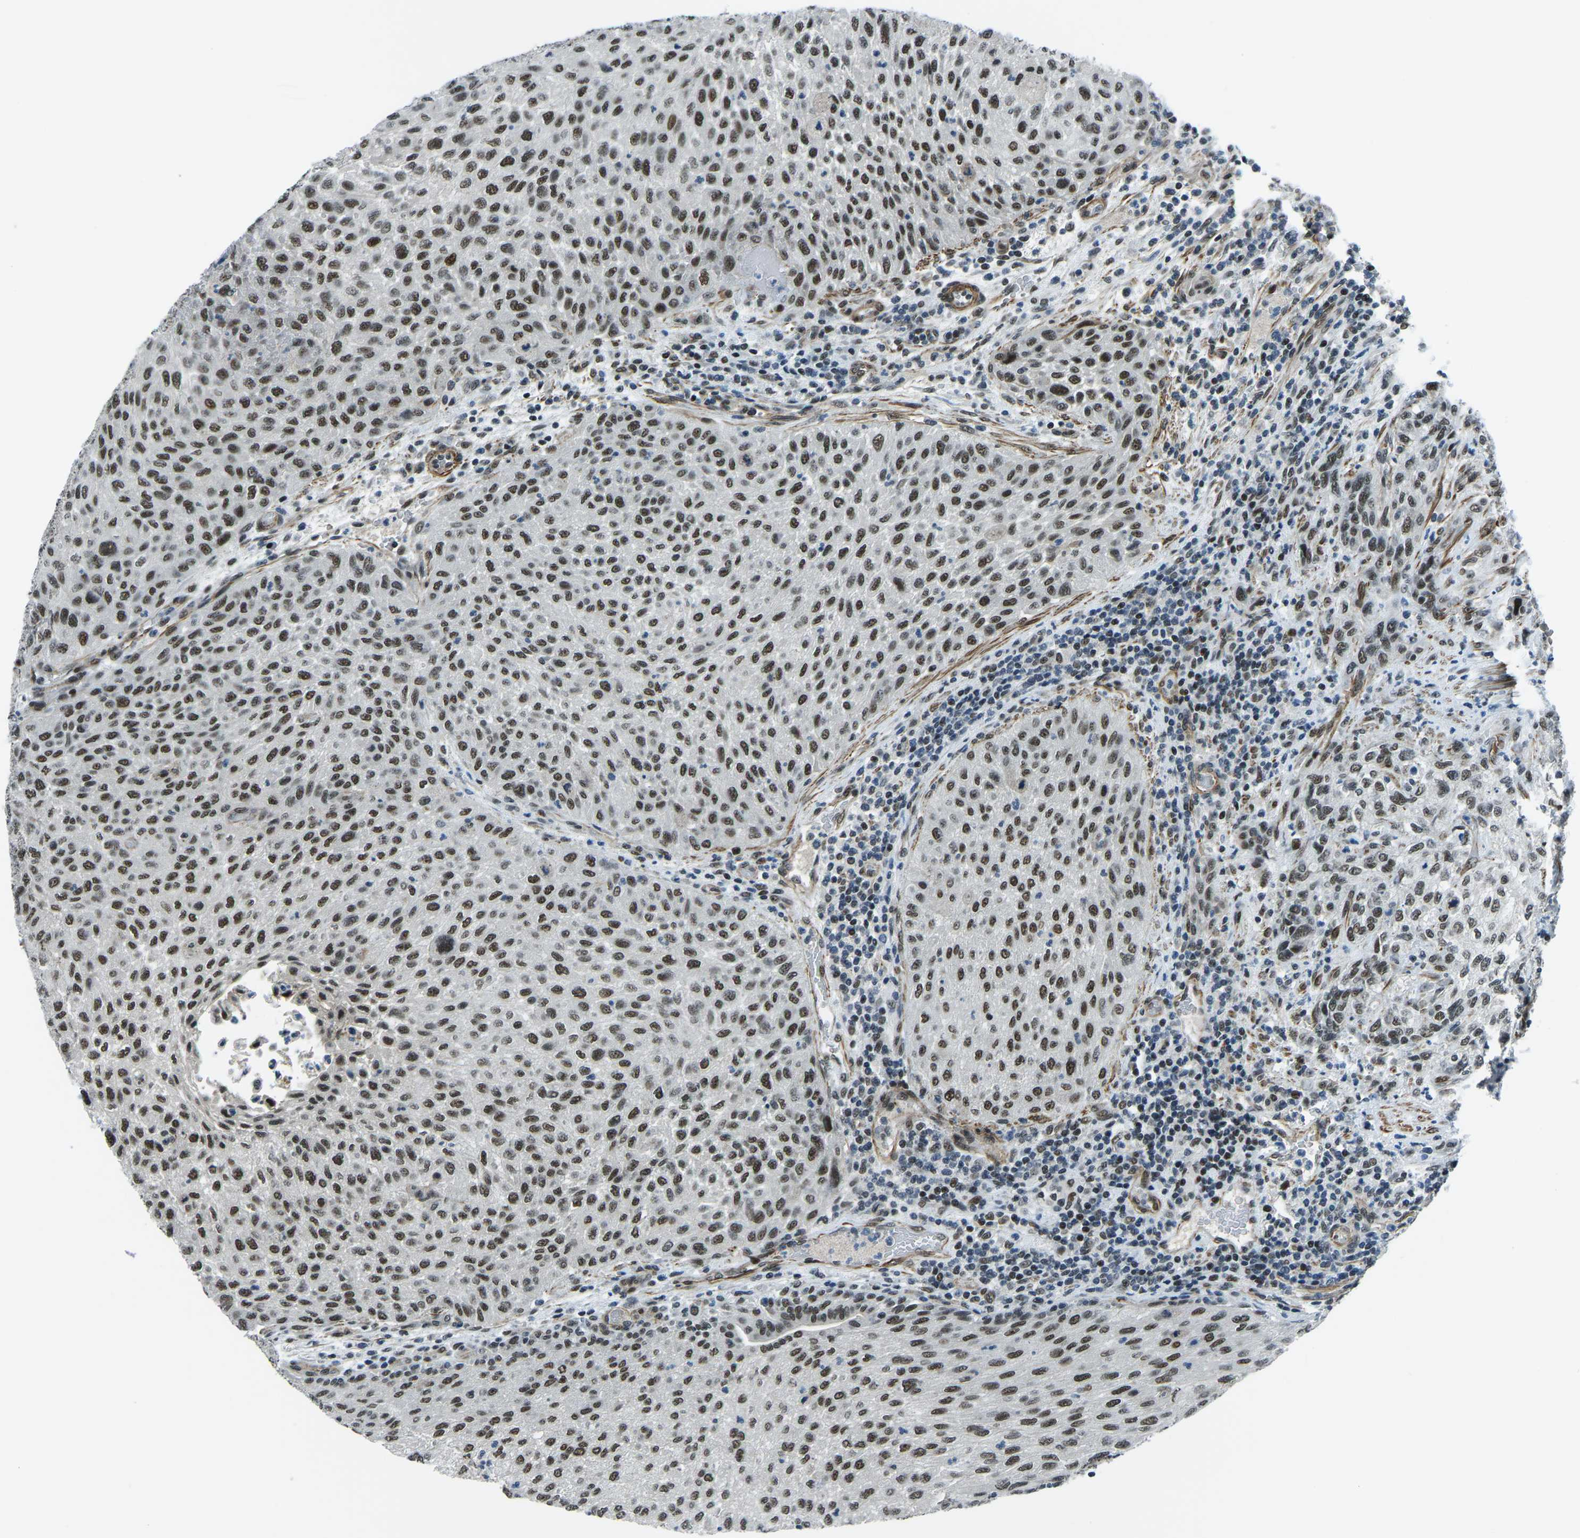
{"staining": {"intensity": "moderate", "quantity": ">75%", "location": "nuclear"}, "tissue": "urothelial cancer", "cell_type": "Tumor cells", "image_type": "cancer", "snomed": [{"axis": "morphology", "description": "Urothelial carcinoma, Low grade"}, {"axis": "morphology", "description": "Urothelial carcinoma, High grade"}, {"axis": "topography", "description": "Urinary bladder"}], "caption": "Urothelial cancer was stained to show a protein in brown. There is medium levels of moderate nuclear positivity in about >75% of tumor cells. (Brightfield microscopy of DAB IHC at high magnification).", "gene": "PRCC", "patient": {"sex": "male", "age": 35}}